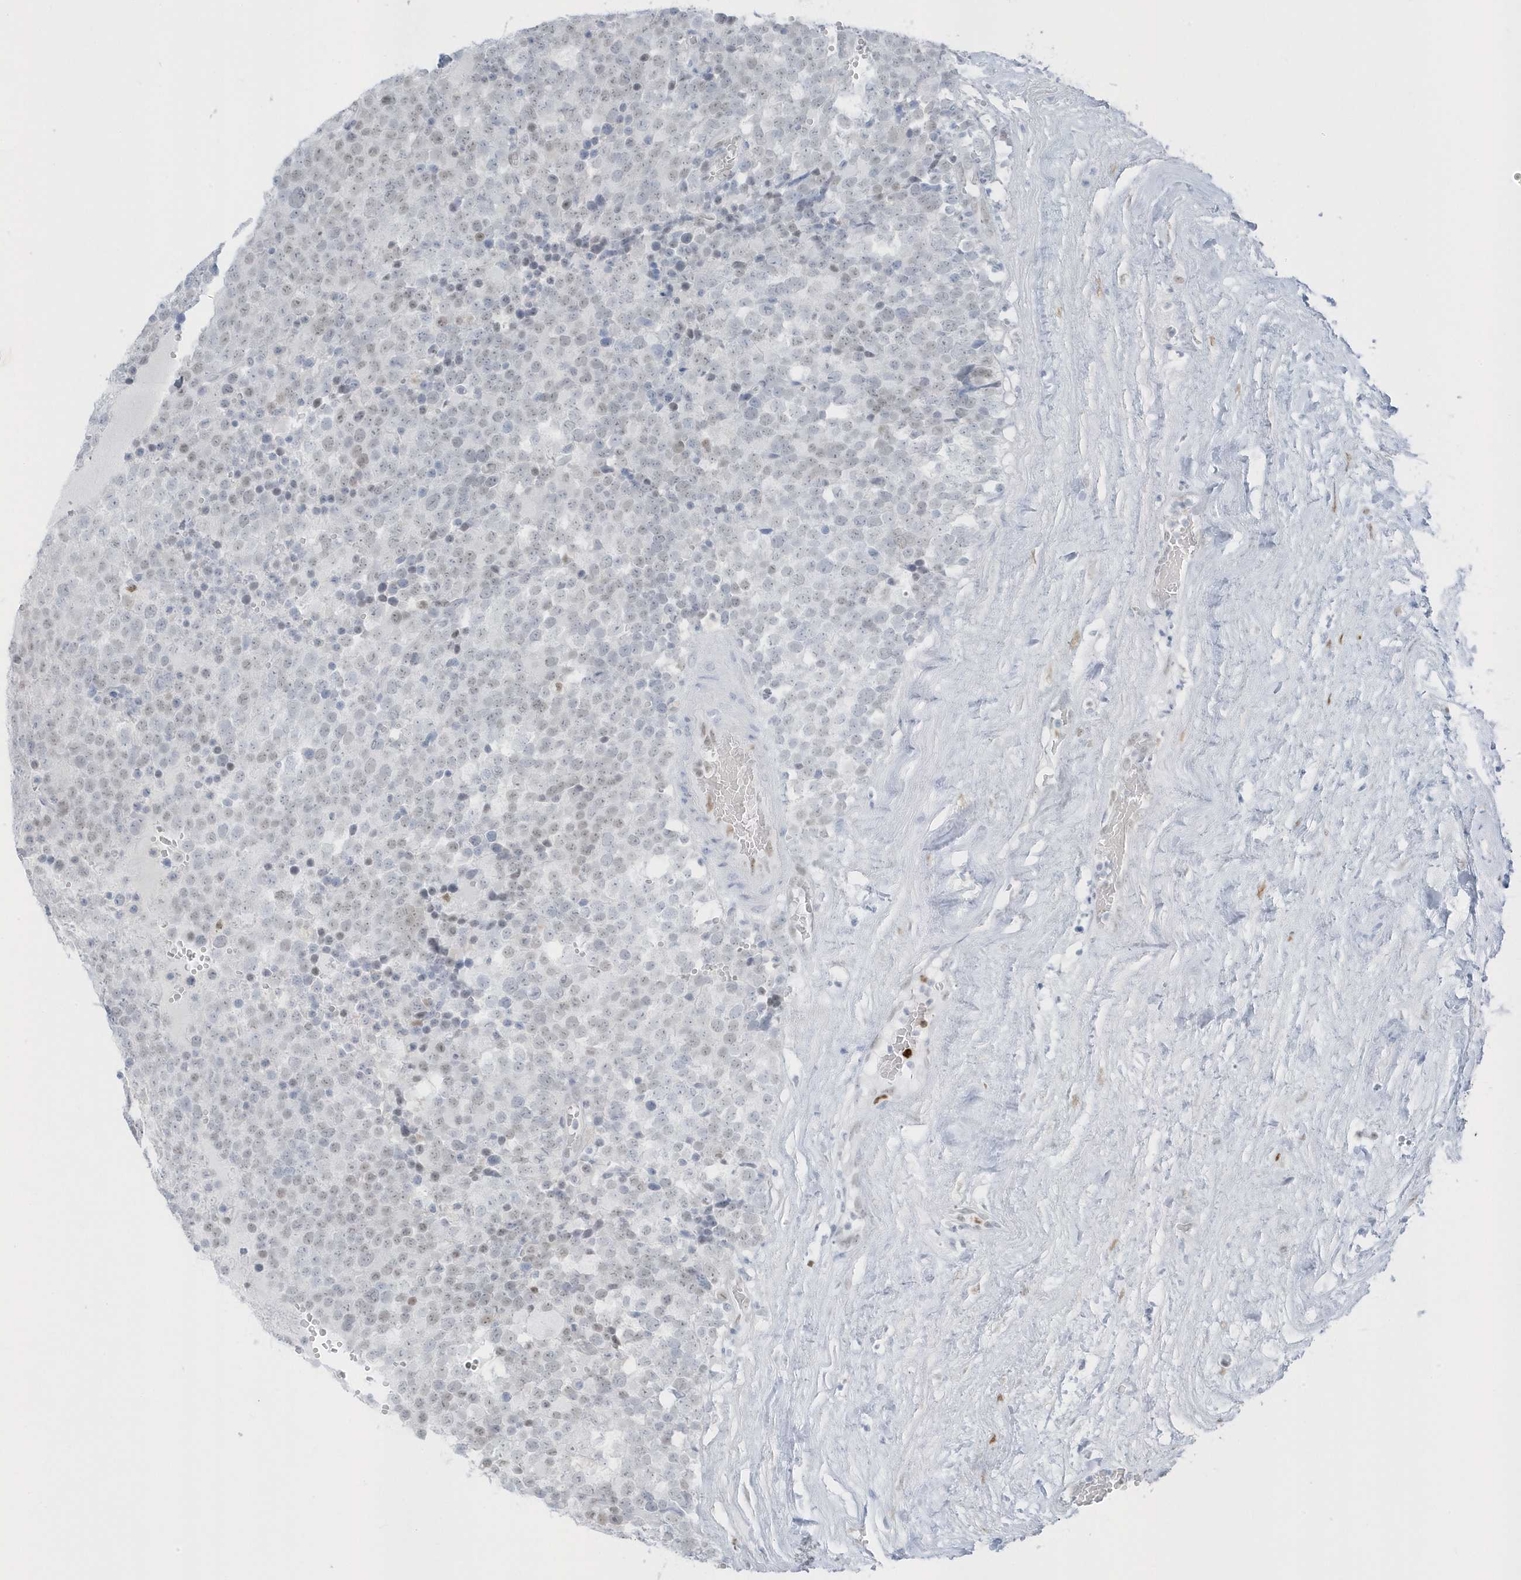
{"staining": {"intensity": "weak", "quantity": "<25%", "location": "nuclear"}, "tissue": "testis cancer", "cell_type": "Tumor cells", "image_type": "cancer", "snomed": [{"axis": "morphology", "description": "Seminoma, NOS"}, {"axis": "topography", "description": "Testis"}], "caption": "DAB (3,3'-diaminobenzidine) immunohistochemical staining of human seminoma (testis) displays no significant staining in tumor cells.", "gene": "SMIM34", "patient": {"sex": "male", "age": 71}}